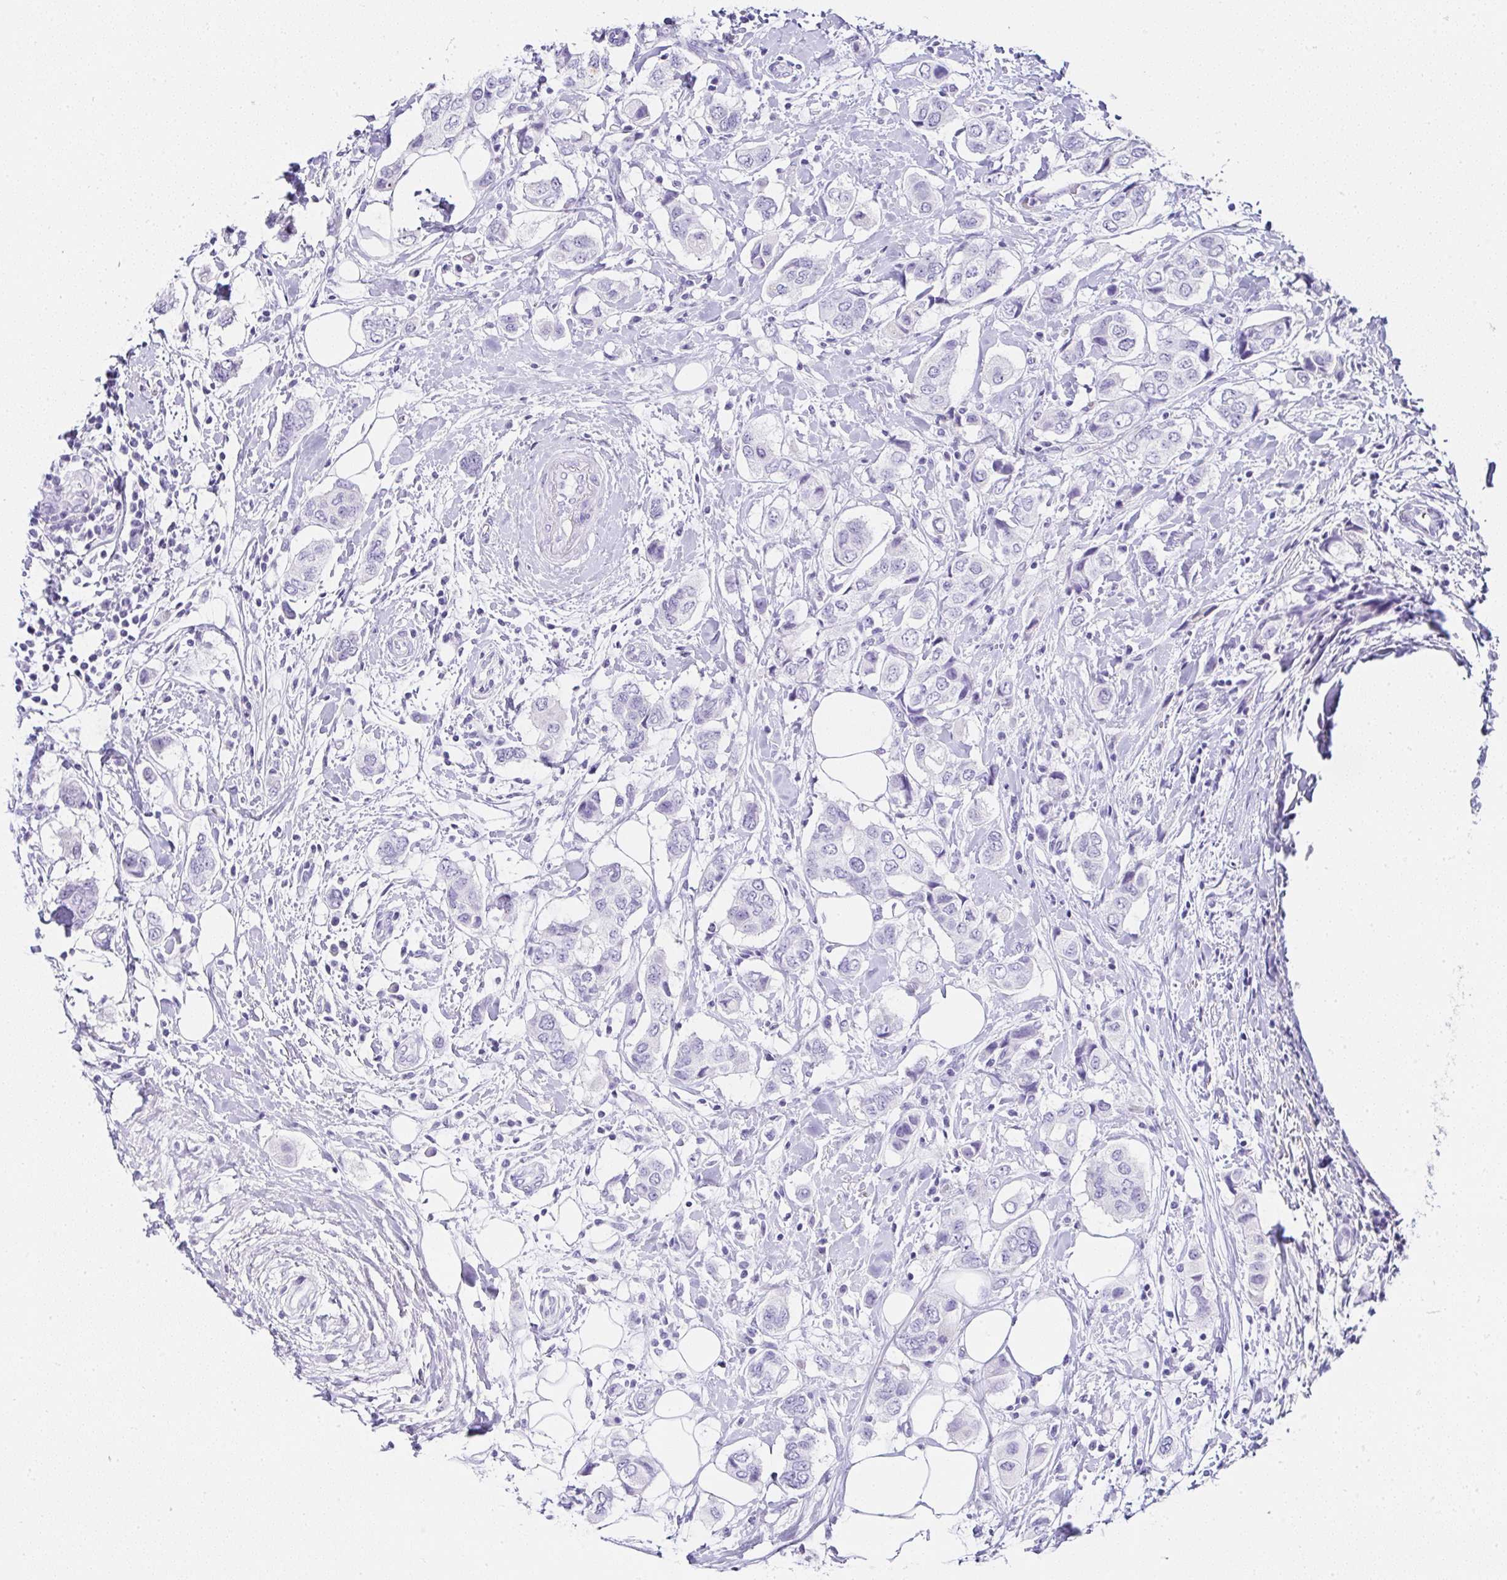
{"staining": {"intensity": "negative", "quantity": "none", "location": "none"}, "tissue": "breast cancer", "cell_type": "Tumor cells", "image_type": "cancer", "snomed": [{"axis": "morphology", "description": "Lobular carcinoma"}, {"axis": "topography", "description": "Breast"}], "caption": "Breast cancer stained for a protein using immunohistochemistry shows no staining tumor cells.", "gene": "SERPINB3", "patient": {"sex": "female", "age": 51}}